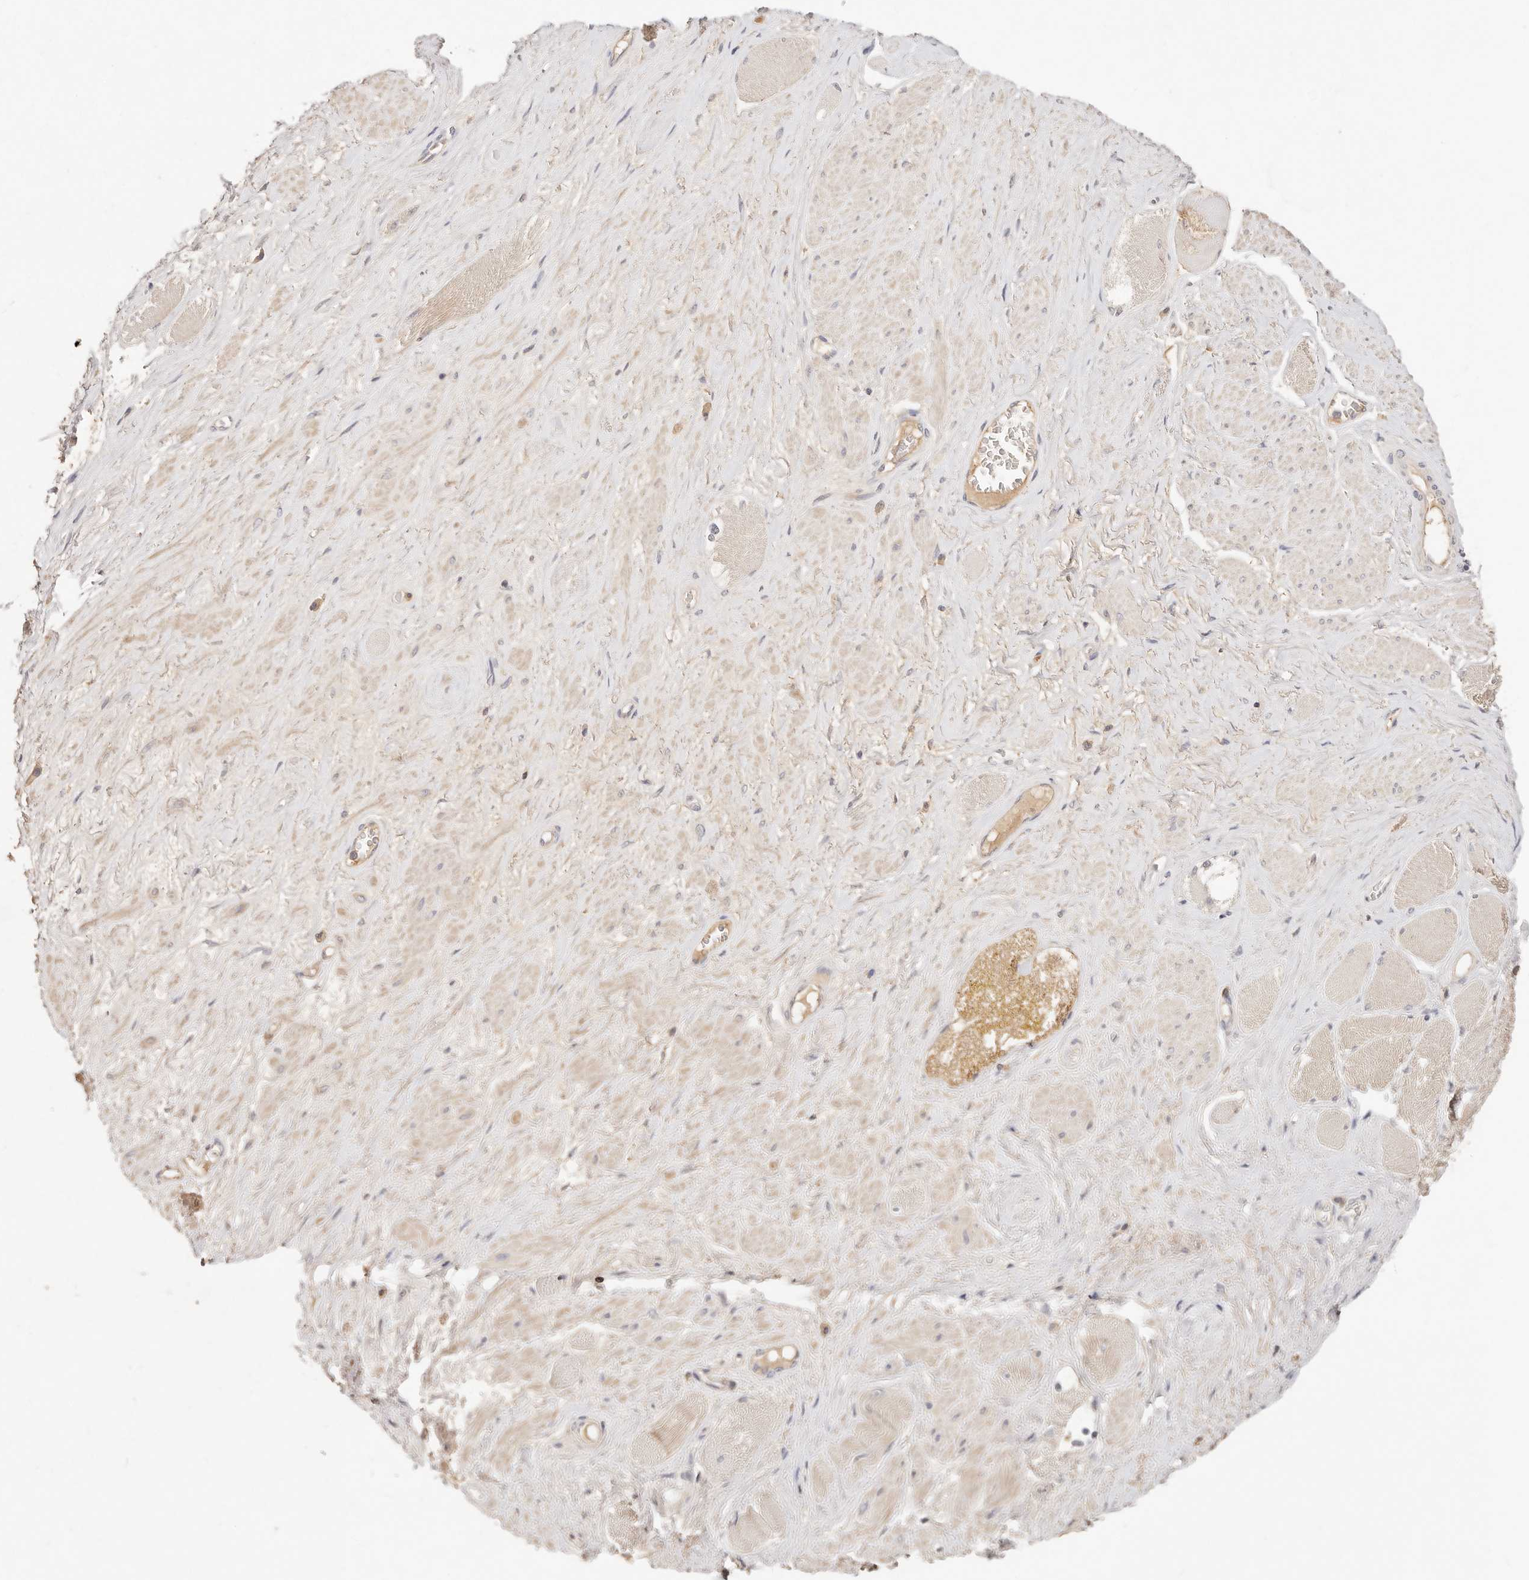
{"staining": {"intensity": "weak", "quantity": ">75%", "location": "cytoplasmic/membranous"}, "tissue": "adipose tissue", "cell_type": "Adipocytes", "image_type": "normal", "snomed": [{"axis": "morphology", "description": "Normal tissue, NOS"}, {"axis": "morphology", "description": "Adenocarcinoma, Low grade"}, {"axis": "topography", "description": "Prostate"}, {"axis": "topography", "description": "Peripheral nerve tissue"}], "caption": "Immunohistochemical staining of benign human adipose tissue reveals >75% levels of weak cytoplasmic/membranous protein expression in approximately >75% of adipocytes. The staining is performed using DAB brown chromogen to label protein expression. The nuclei are counter-stained blue using hematoxylin.", "gene": "CXADR", "patient": {"sex": "male", "age": 63}}